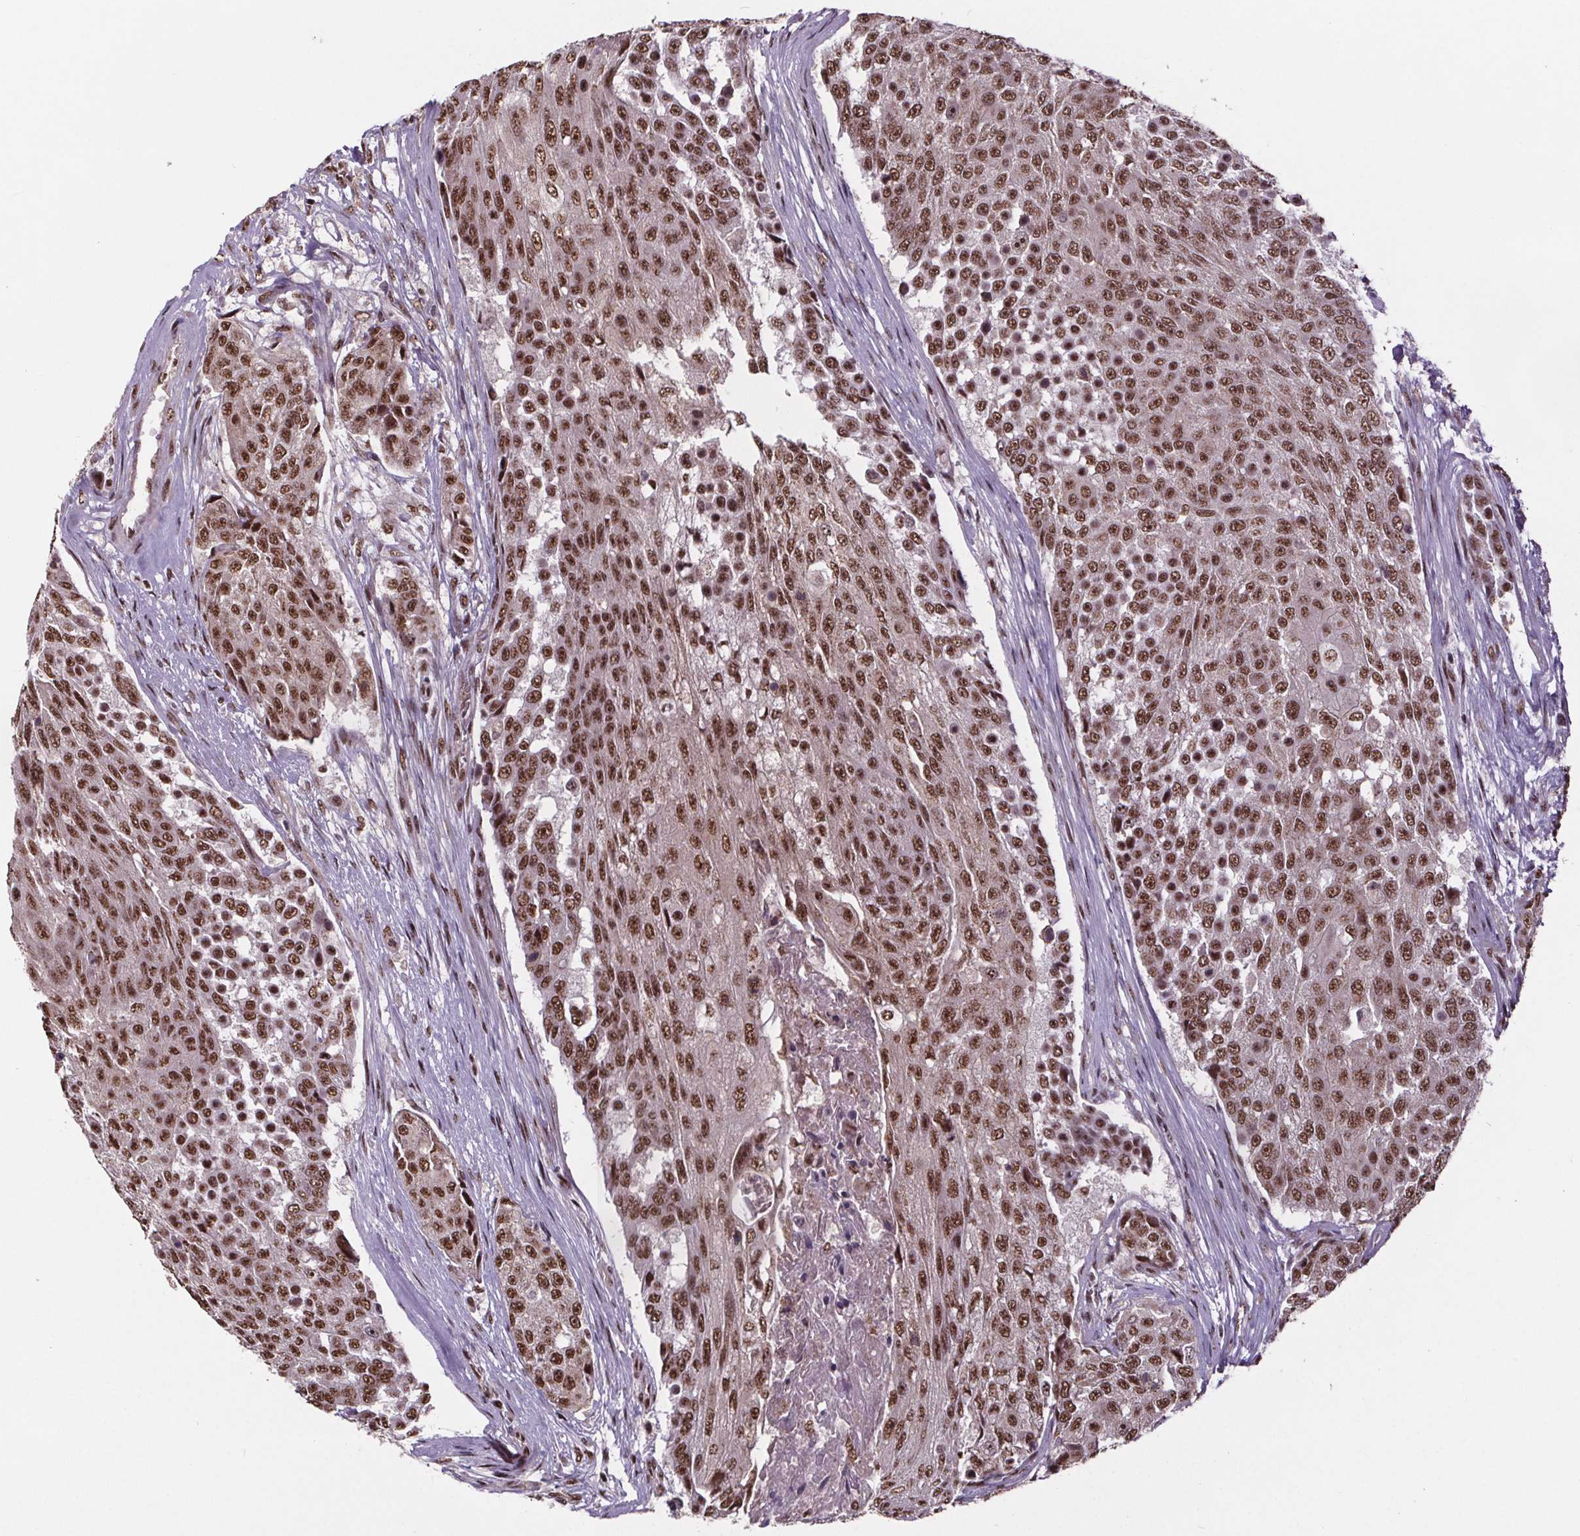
{"staining": {"intensity": "moderate", "quantity": ">75%", "location": "nuclear"}, "tissue": "urothelial cancer", "cell_type": "Tumor cells", "image_type": "cancer", "snomed": [{"axis": "morphology", "description": "Urothelial carcinoma, High grade"}, {"axis": "topography", "description": "Urinary bladder"}], "caption": "Immunohistochemical staining of high-grade urothelial carcinoma displays medium levels of moderate nuclear positivity in approximately >75% of tumor cells. (DAB = brown stain, brightfield microscopy at high magnification).", "gene": "JARID2", "patient": {"sex": "female", "age": 63}}